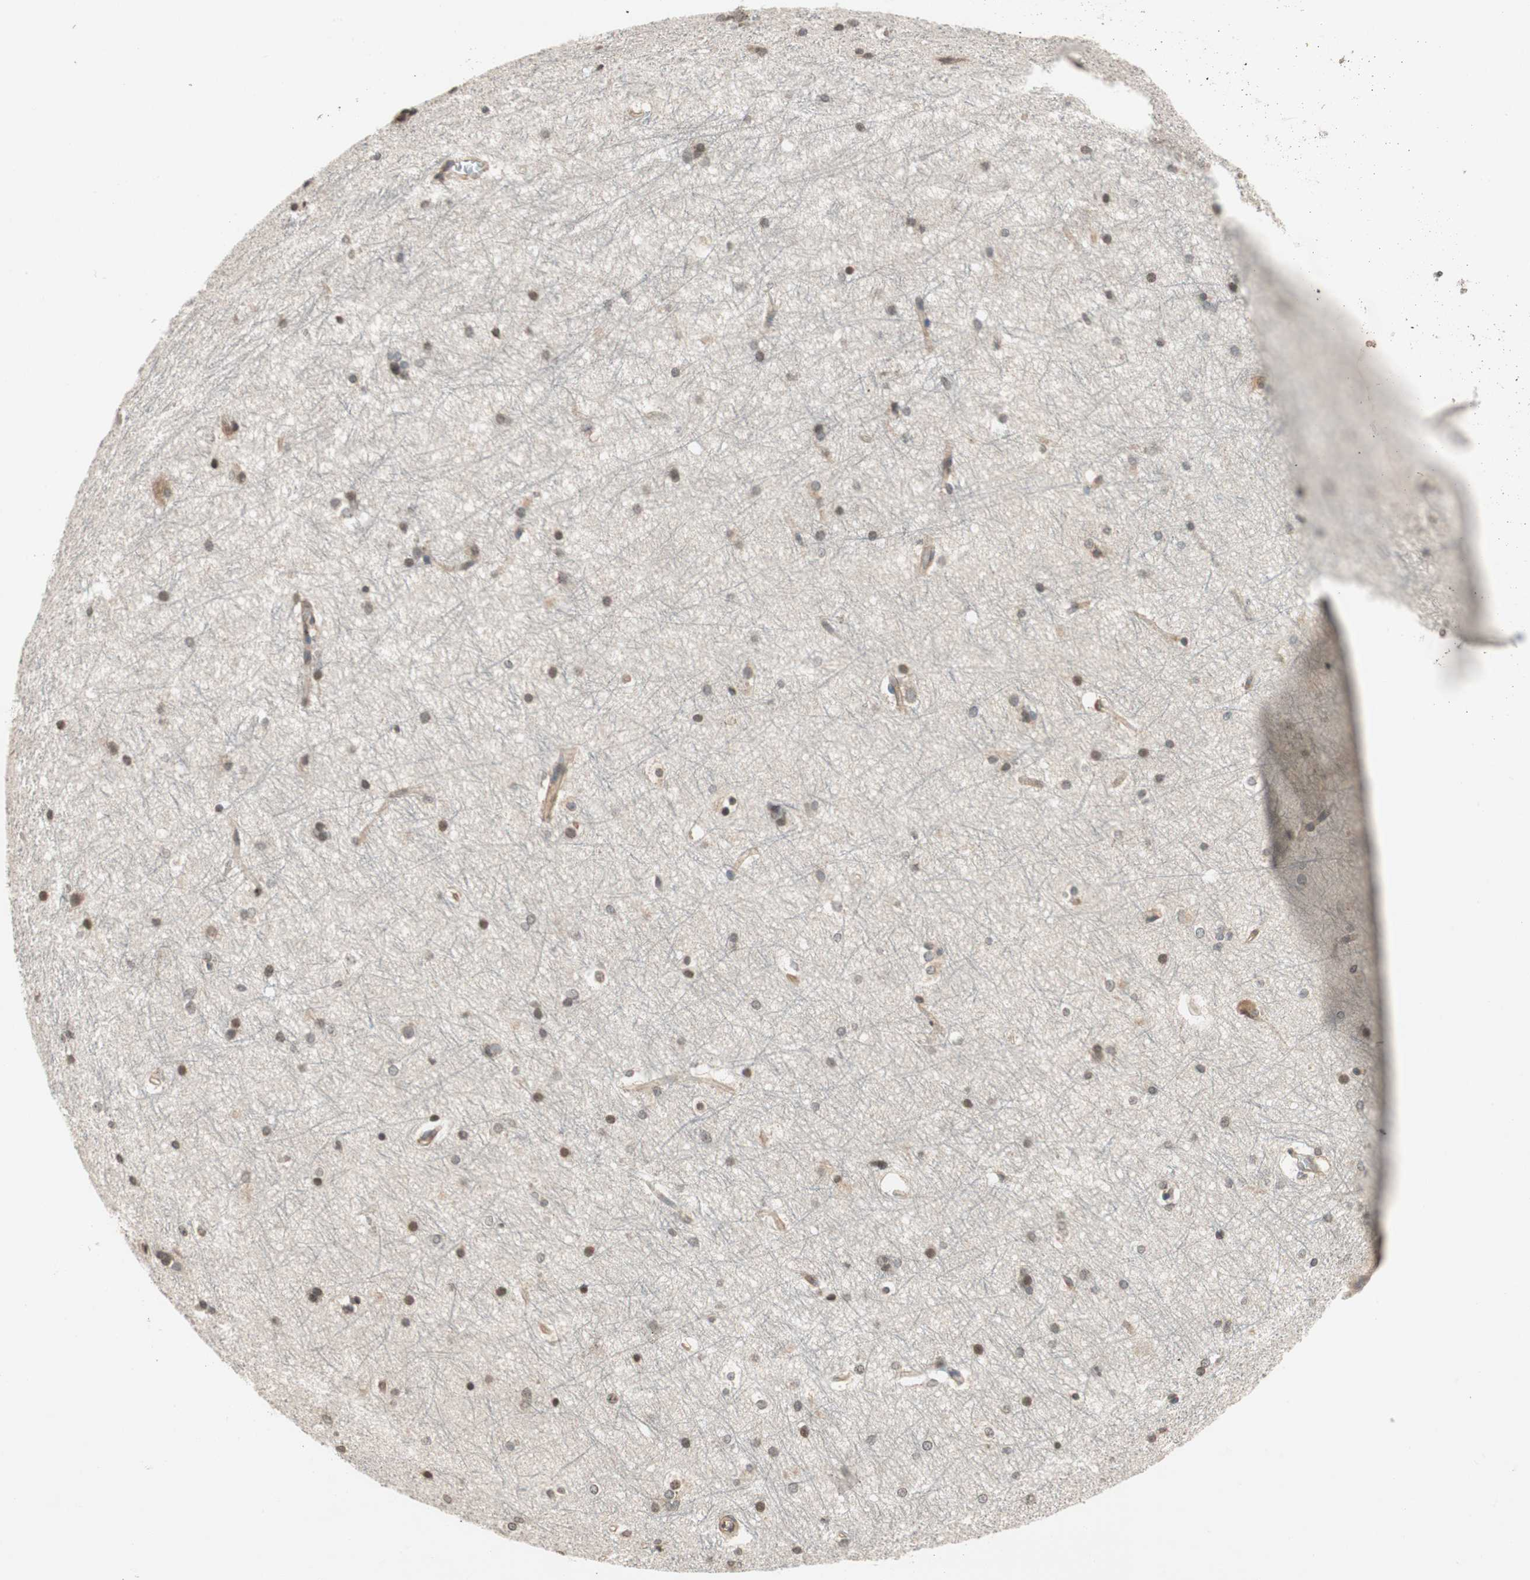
{"staining": {"intensity": "moderate", "quantity": "25%-75%", "location": "nuclear"}, "tissue": "hippocampus", "cell_type": "Glial cells", "image_type": "normal", "snomed": [{"axis": "morphology", "description": "Normal tissue, NOS"}, {"axis": "topography", "description": "Hippocampus"}], "caption": "About 25%-75% of glial cells in normal human hippocampus exhibit moderate nuclear protein positivity as visualized by brown immunohistochemical staining.", "gene": "GCLM", "patient": {"sex": "female", "age": 19}}